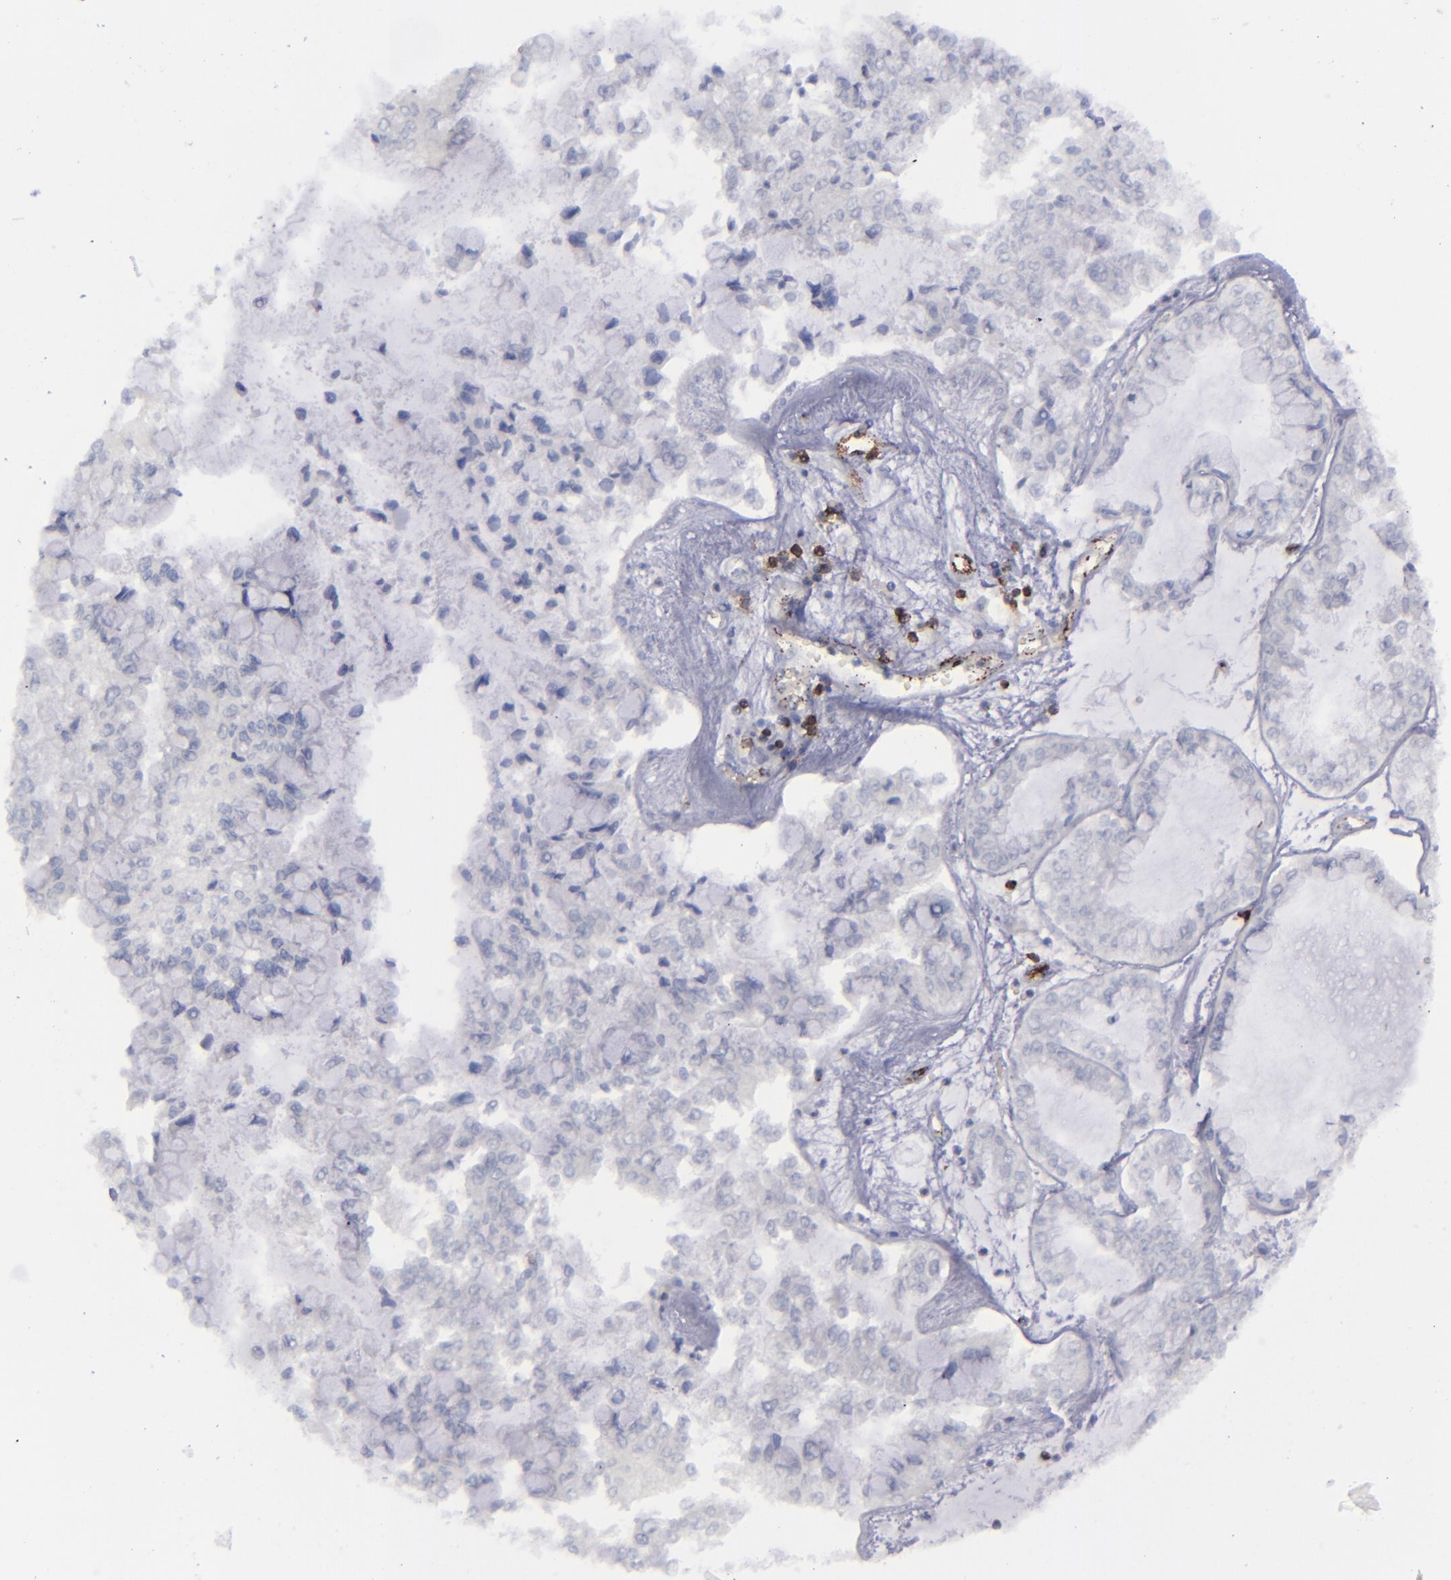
{"staining": {"intensity": "negative", "quantity": "none", "location": "none"}, "tissue": "liver cancer", "cell_type": "Tumor cells", "image_type": "cancer", "snomed": [{"axis": "morphology", "description": "Cholangiocarcinoma"}, {"axis": "topography", "description": "Liver"}], "caption": "Human liver cancer stained for a protein using immunohistochemistry (IHC) demonstrates no expression in tumor cells.", "gene": "CD27", "patient": {"sex": "female", "age": 79}}